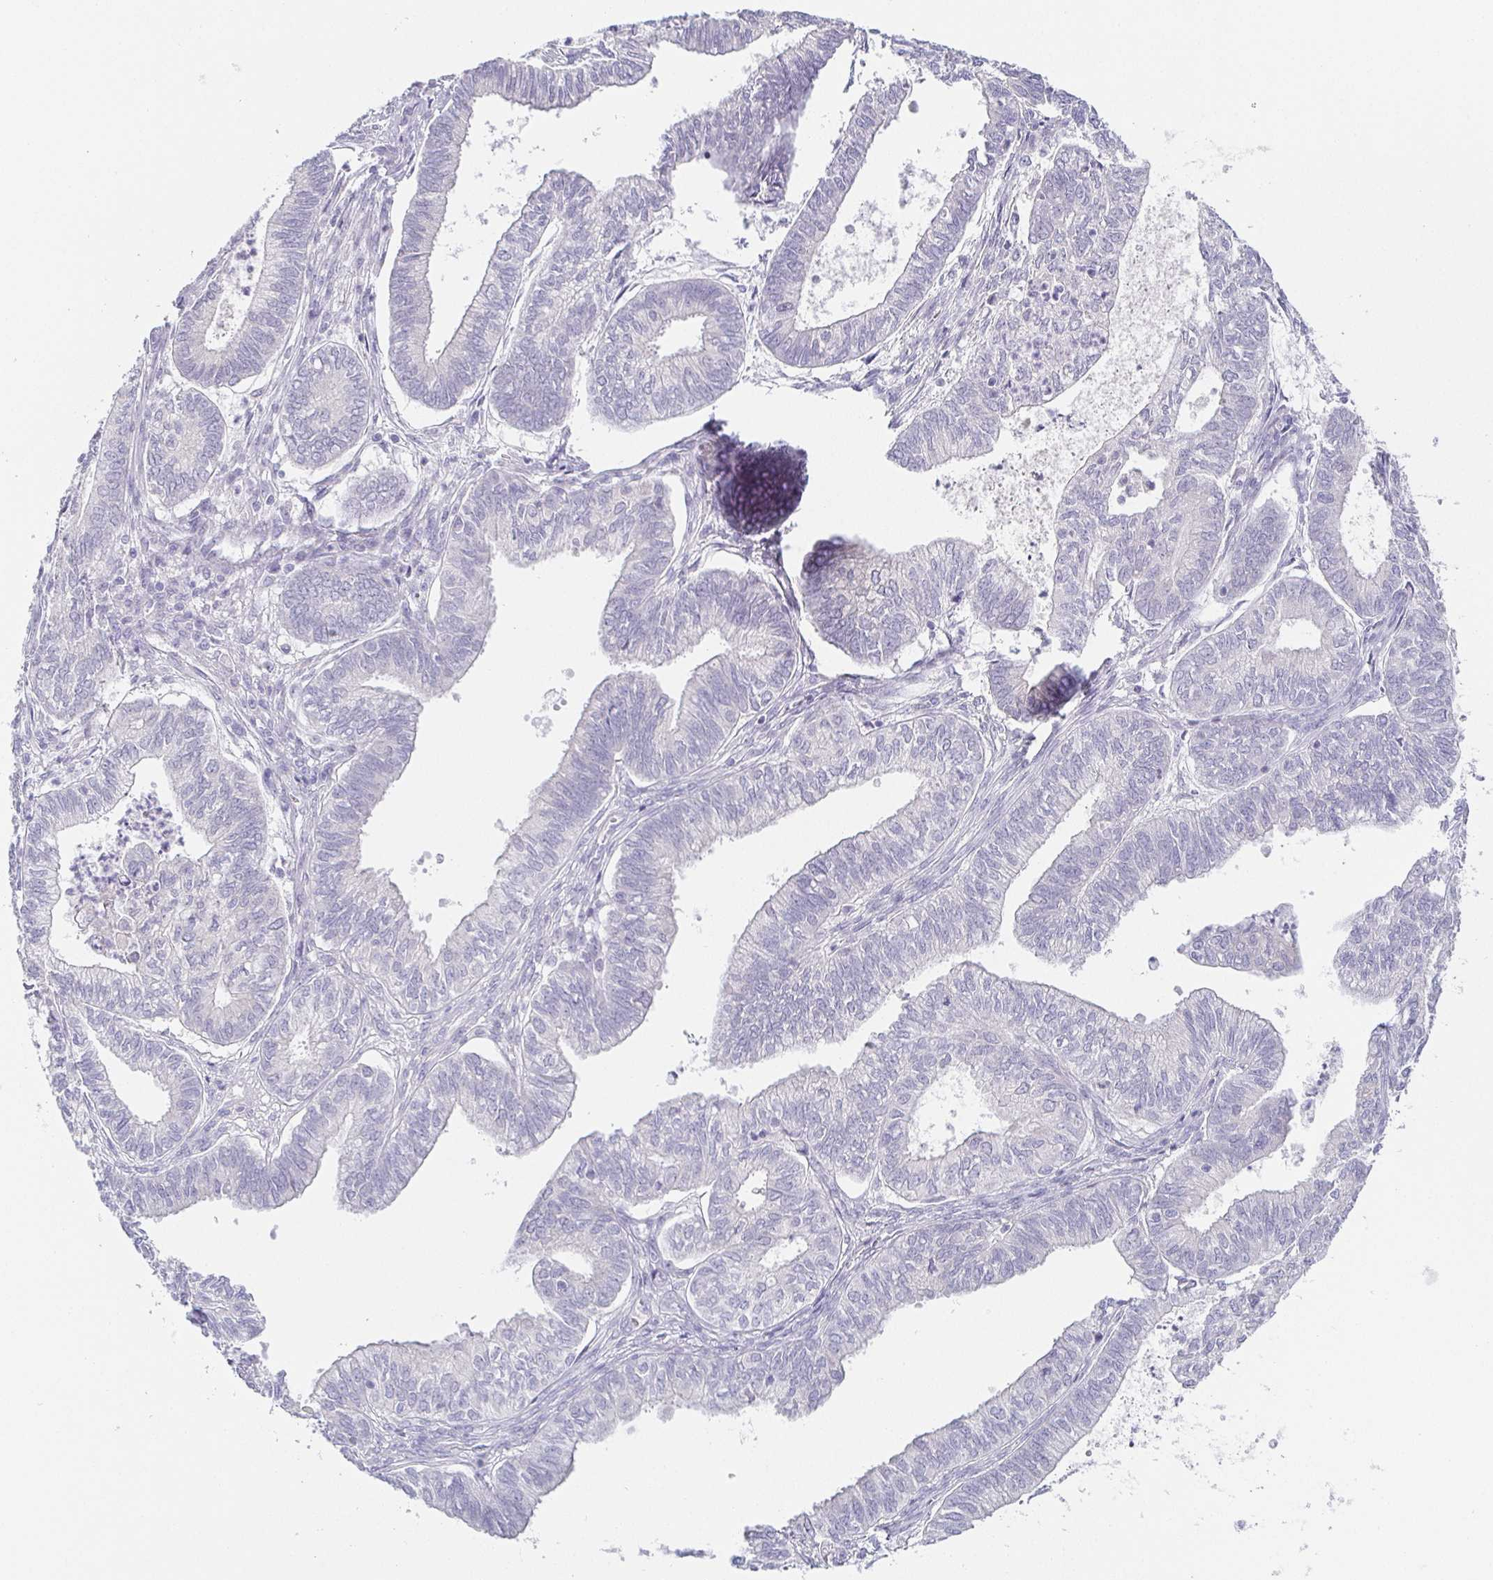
{"staining": {"intensity": "negative", "quantity": "none", "location": "none"}, "tissue": "ovarian cancer", "cell_type": "Tumor cells", "image_type": "cancer", "snomed": [{"axis": "morphology", "description": "Carcinoma, endometroid"}, {"axis": "topography", "description": "Ovary"}], "caption": "DAB (3,3'-diaminobenzidine) immunohistochemical staining of ovarian endometroid carcinoma demonstrates no significant staining in tumor cells.", "gene": "PRR27", "patient": {"sex": "female", "age": 64}}